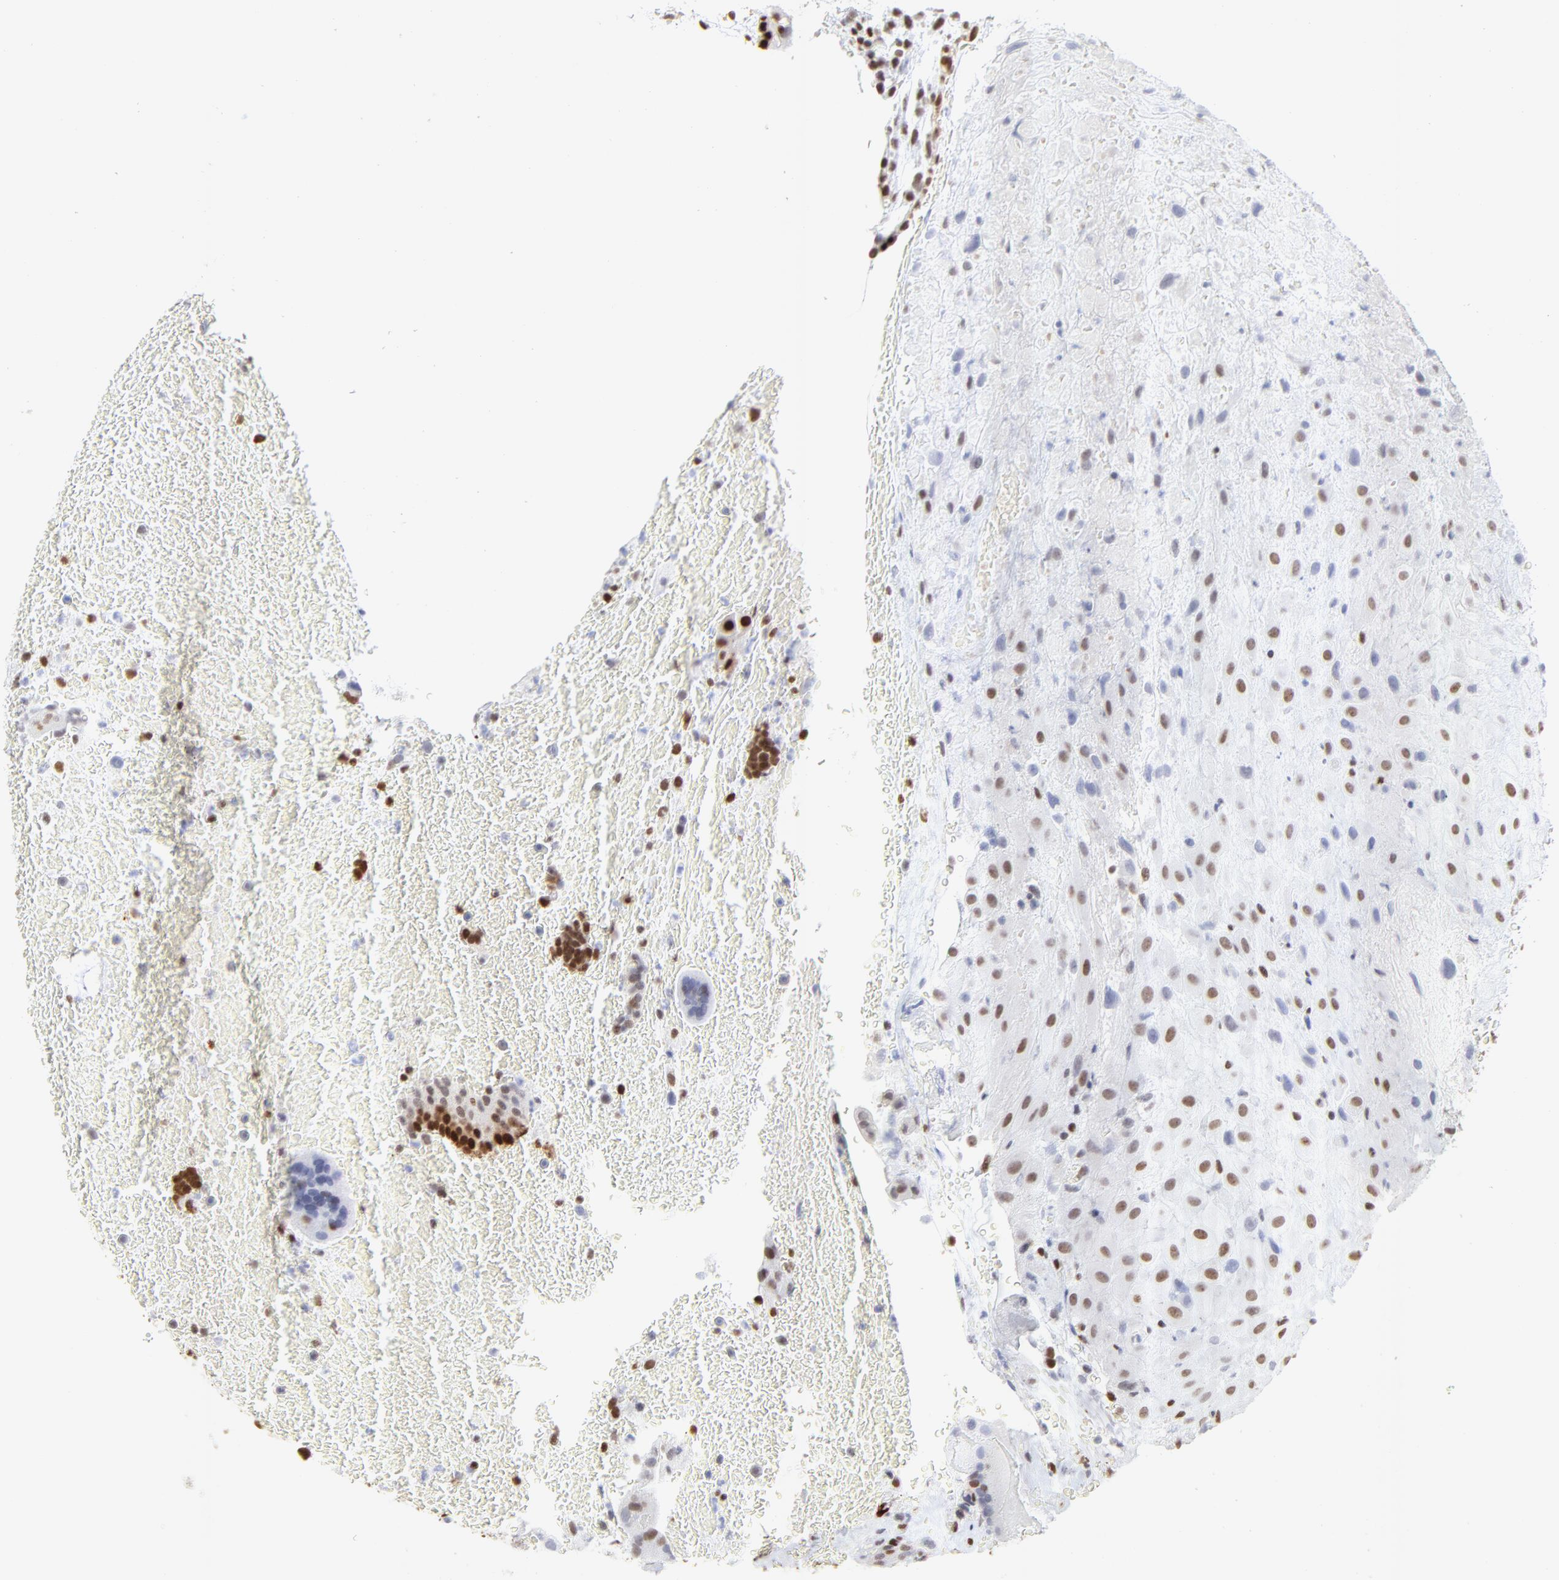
{"staining": {"intensity": "strong", "quantity": "25%-75%", "location": "nuclear"}, "tissue": "placenta", "cell_type": "Decidual cells", "image_type": "normal", "snomed": [{"axis": "morphology", "description": "Normal tissue, NOS"}, {"axis": "topography", "description": "Placenta"}], "caption": "Strong nuclear positivity is identified in approximately 25%-75% of decidual cells in normal placenta. The staining is performed using DAB brown chromogen to label protein expression. The nuclei are counter-stained blue using hematoxylin.", "gene": "PARP1", "patient": {"sex": "female", "age": 19}}